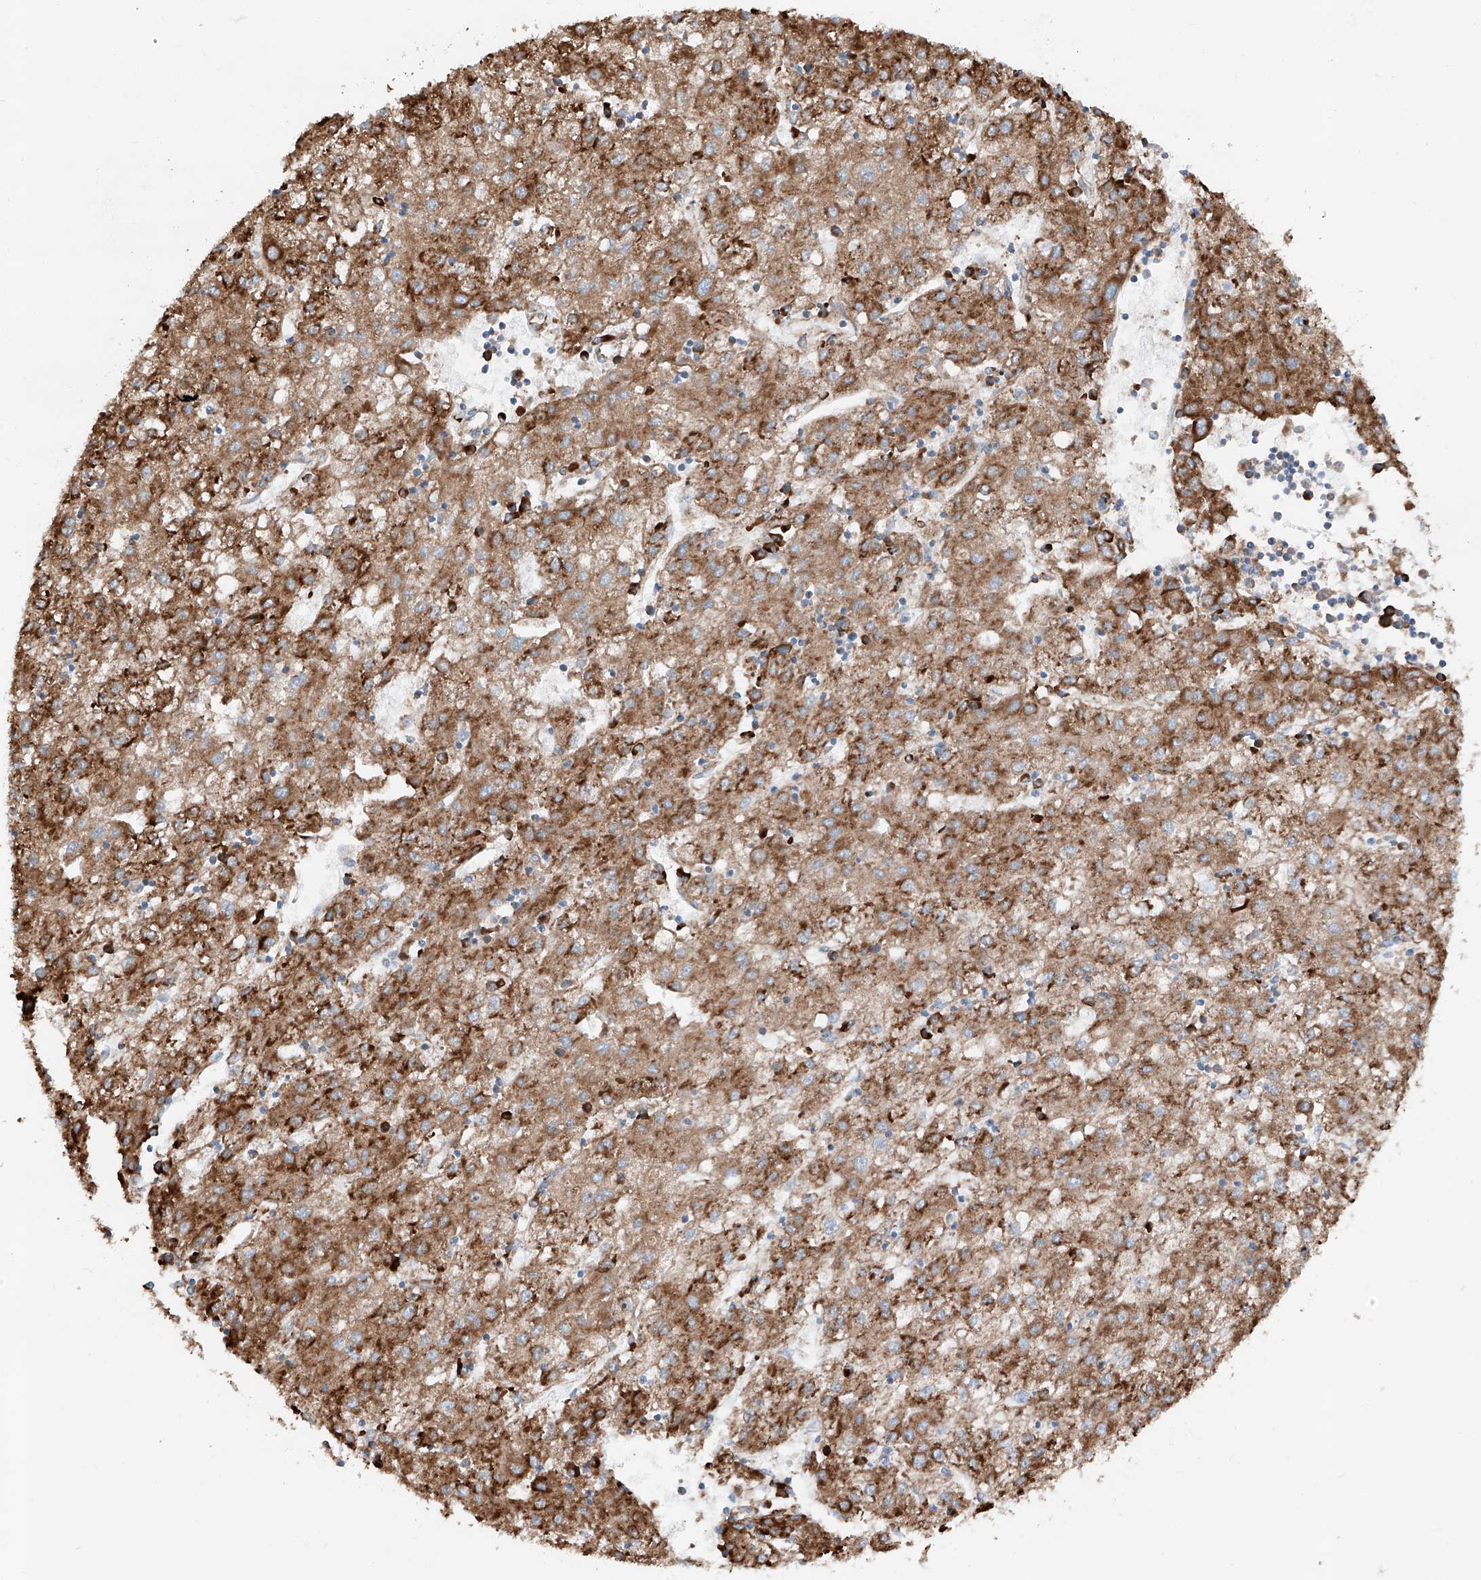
{"staining": {"intensity": "moderate", "quantity": ">75%", "location": "cytoplasmic/membranous"}, "tissue": "liver cancer", "cell_type": "Tumor cells", "image_type": "cancer", "snomed": [{"axis": "morphology", "description": "Carcinoma, Hepatocellular, NOS"}, {"axis": "topography", "description": "Liver"}], "caption": "DAB immunohistochemical staining of liver cancer (hepatocellular carcinoma) displays moderate cytoplasmic/membranous protein positivity in approximately >75% of tumor cells.", "gene": "CRELD1", "patient": {"sex": "male", "age": 72}}